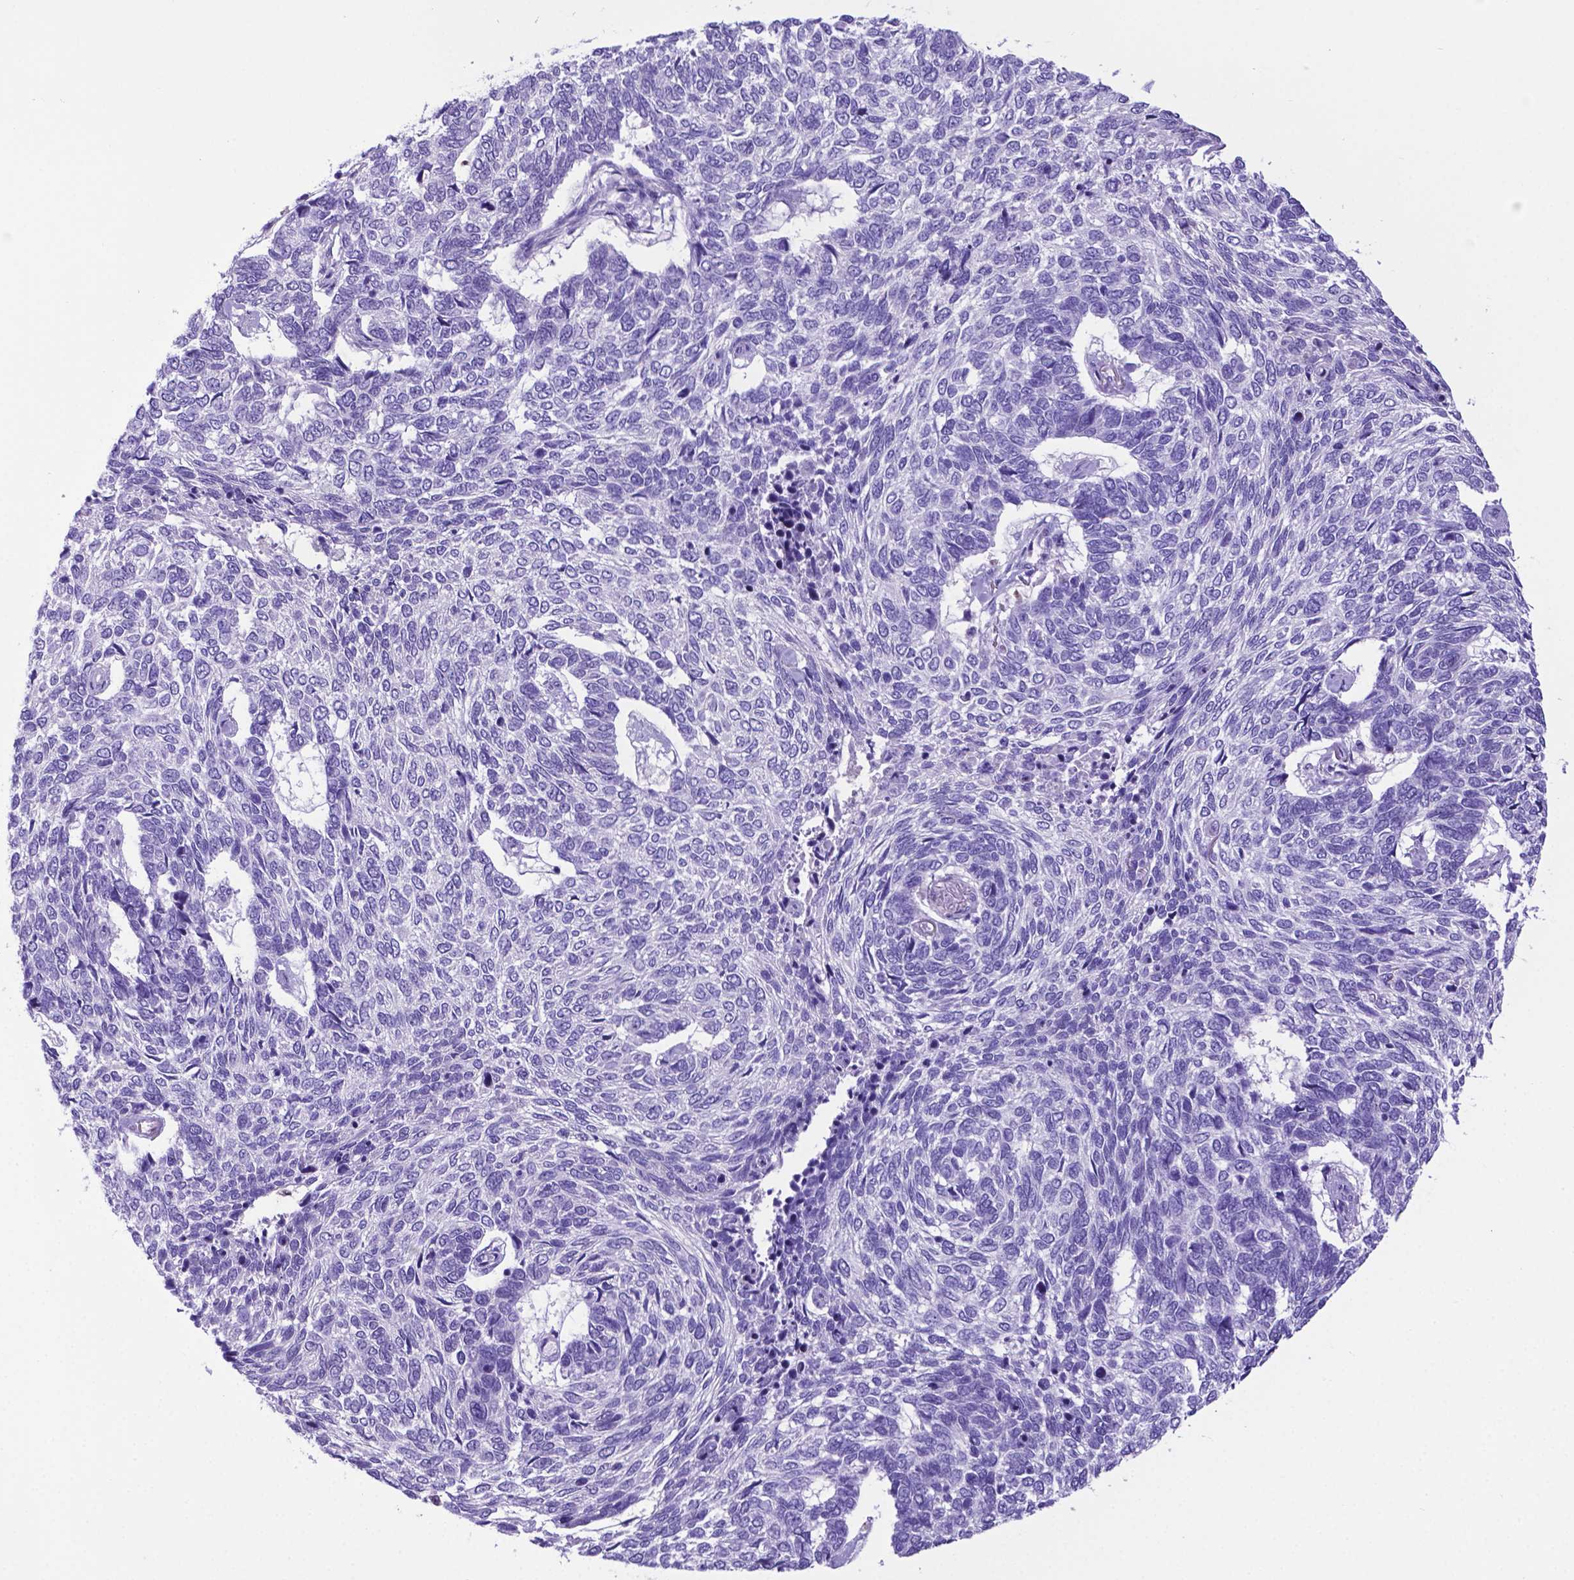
{"staining": {"intensity": "negative", "quantity": "none", "location": "none"}, "tissue": "skin cancer", "cell_type": "Tumor cells", "image_type": "cancer", "snomed": [{"axis": "morphology", "description": "Basal cell carcinoma"}, {"axis": "topography", "description": "Skin"}], "caption": "This is a histopathology image of immunohistochemistry (IHC) staining of basal cell carcinoma (skin), which shows no positivity in tumor cells. (DAB (3,3'-diaminobenzidine) immunohistochemistry (IHC) visualized using brightfield microscopy, high magnification).", "gene": "LZTR1", "patient": {"sex": "female", "age": 65}}